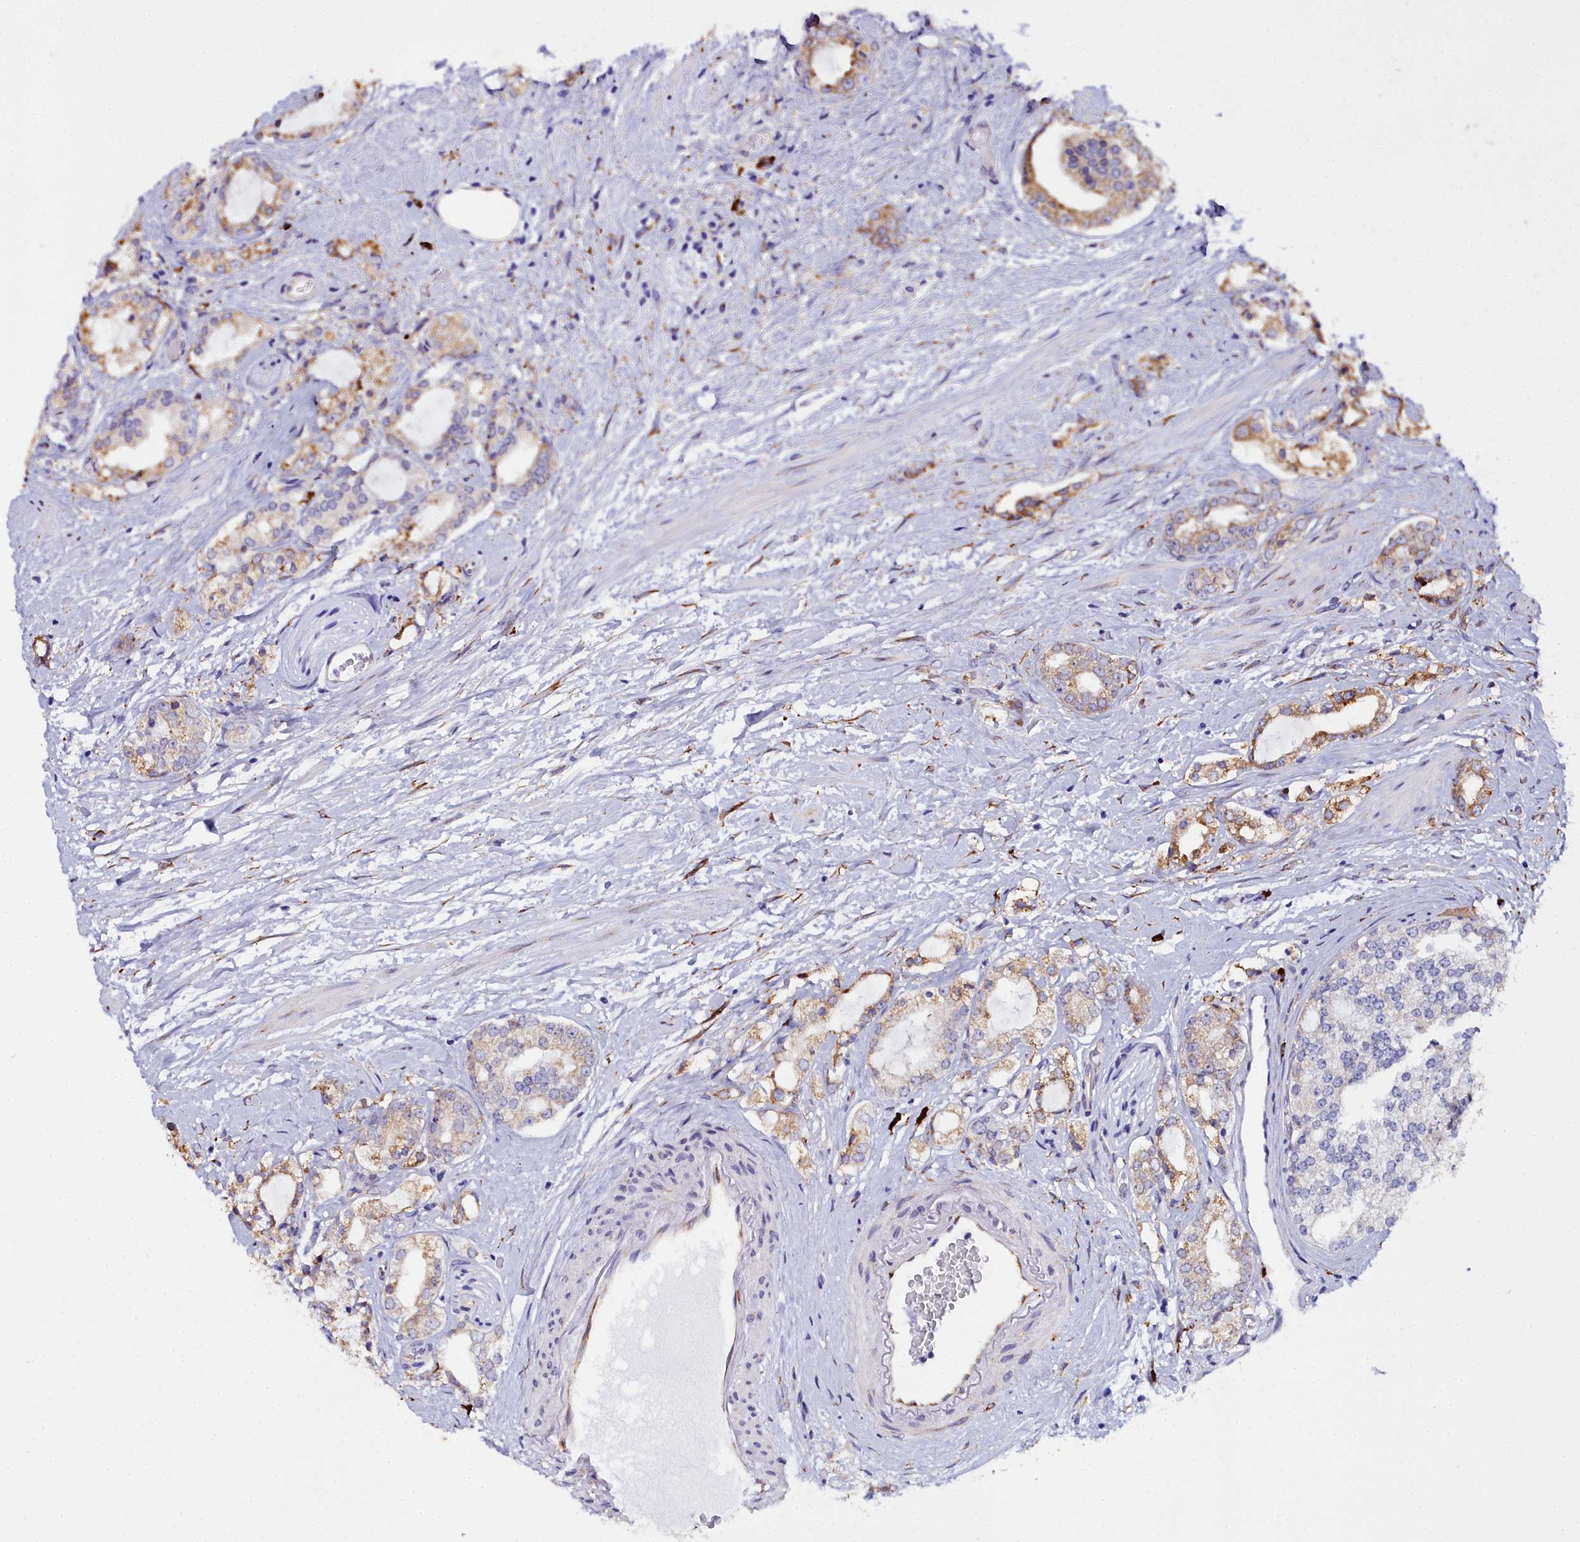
{"staining": {"intensity": "moderate", "quantity": "25%-75%", "location": "cytoplasmic/membranous"}, "tissue": "prostate cancer", "cell_type": "Tumor cells", "image_type": "cancer", "snomed": [{"axis": "morphology", "description": "Adenocarcinoma, High grade"}, {"axis": "topography", "description": "Prostate"}], "caption": "This histopathology image demonstrates high-grade adenocarcinoma (prostate) stained with immunohistochemistry (IHC) to label a protein in brown. The cytoplasmic/membranous of tumor cells show moderate positivity for the protein. Nuclei are counter-stained blue.", "gene": "TXNDC5", "patient": {"sex": "male", "age": 64}}